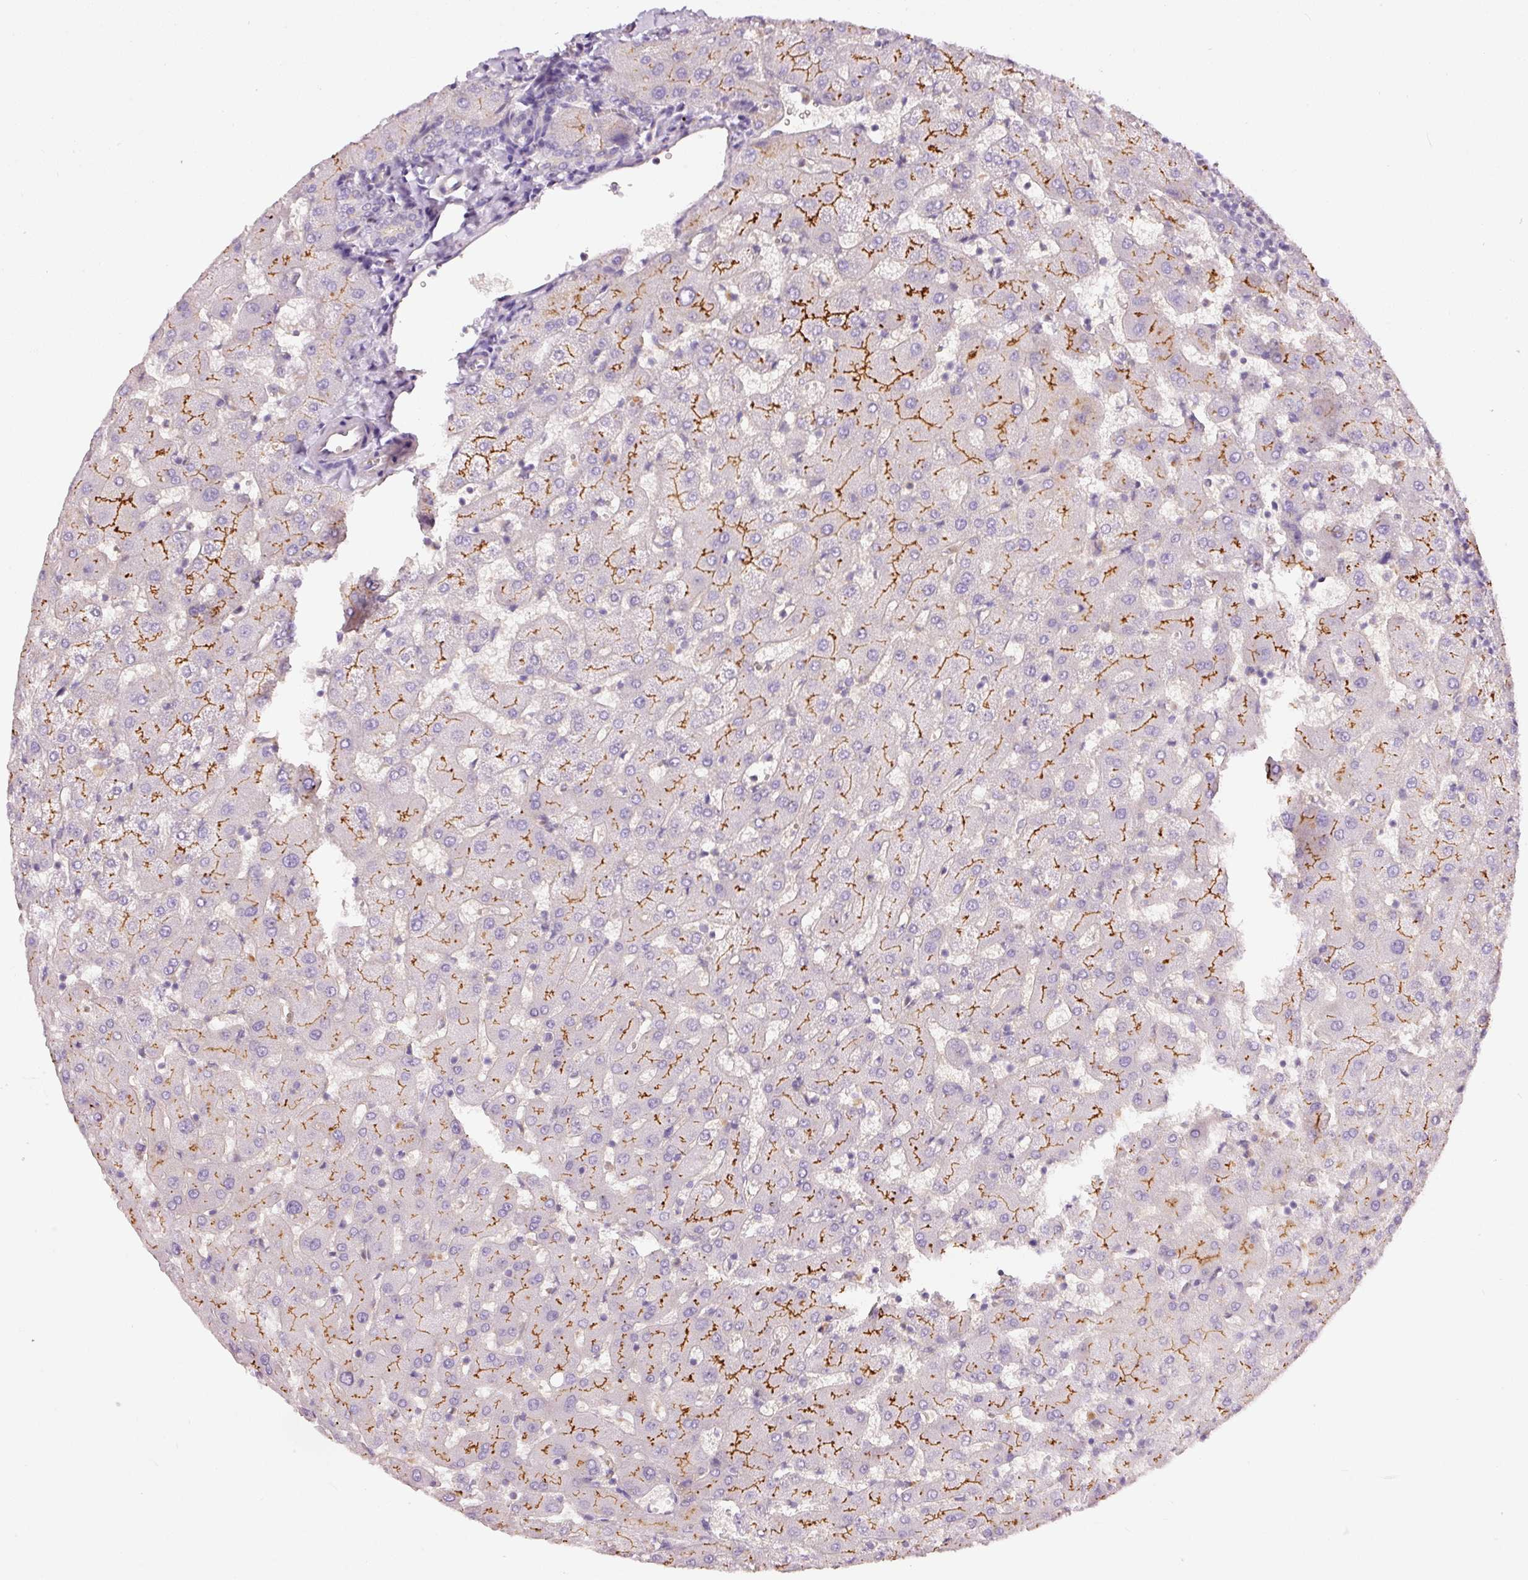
{"staining": {"intensity": "negative", "quantity": "none", "location": "none"}, "tissue": "liver", "cell_type": "Cholangiocytes", "image_type": "normal", "snomed": [{"axis": "morphology", "description": "Normal tissue, NOS"}, {"axis": "topography", "description": "Liver"}], "caption": "Immunohistochemical staining of normal human liver demonstrates no significant positivity in cholangiocytes.", "gene": "ABCB4", "patient": {"sex": "female", "age": 63}}